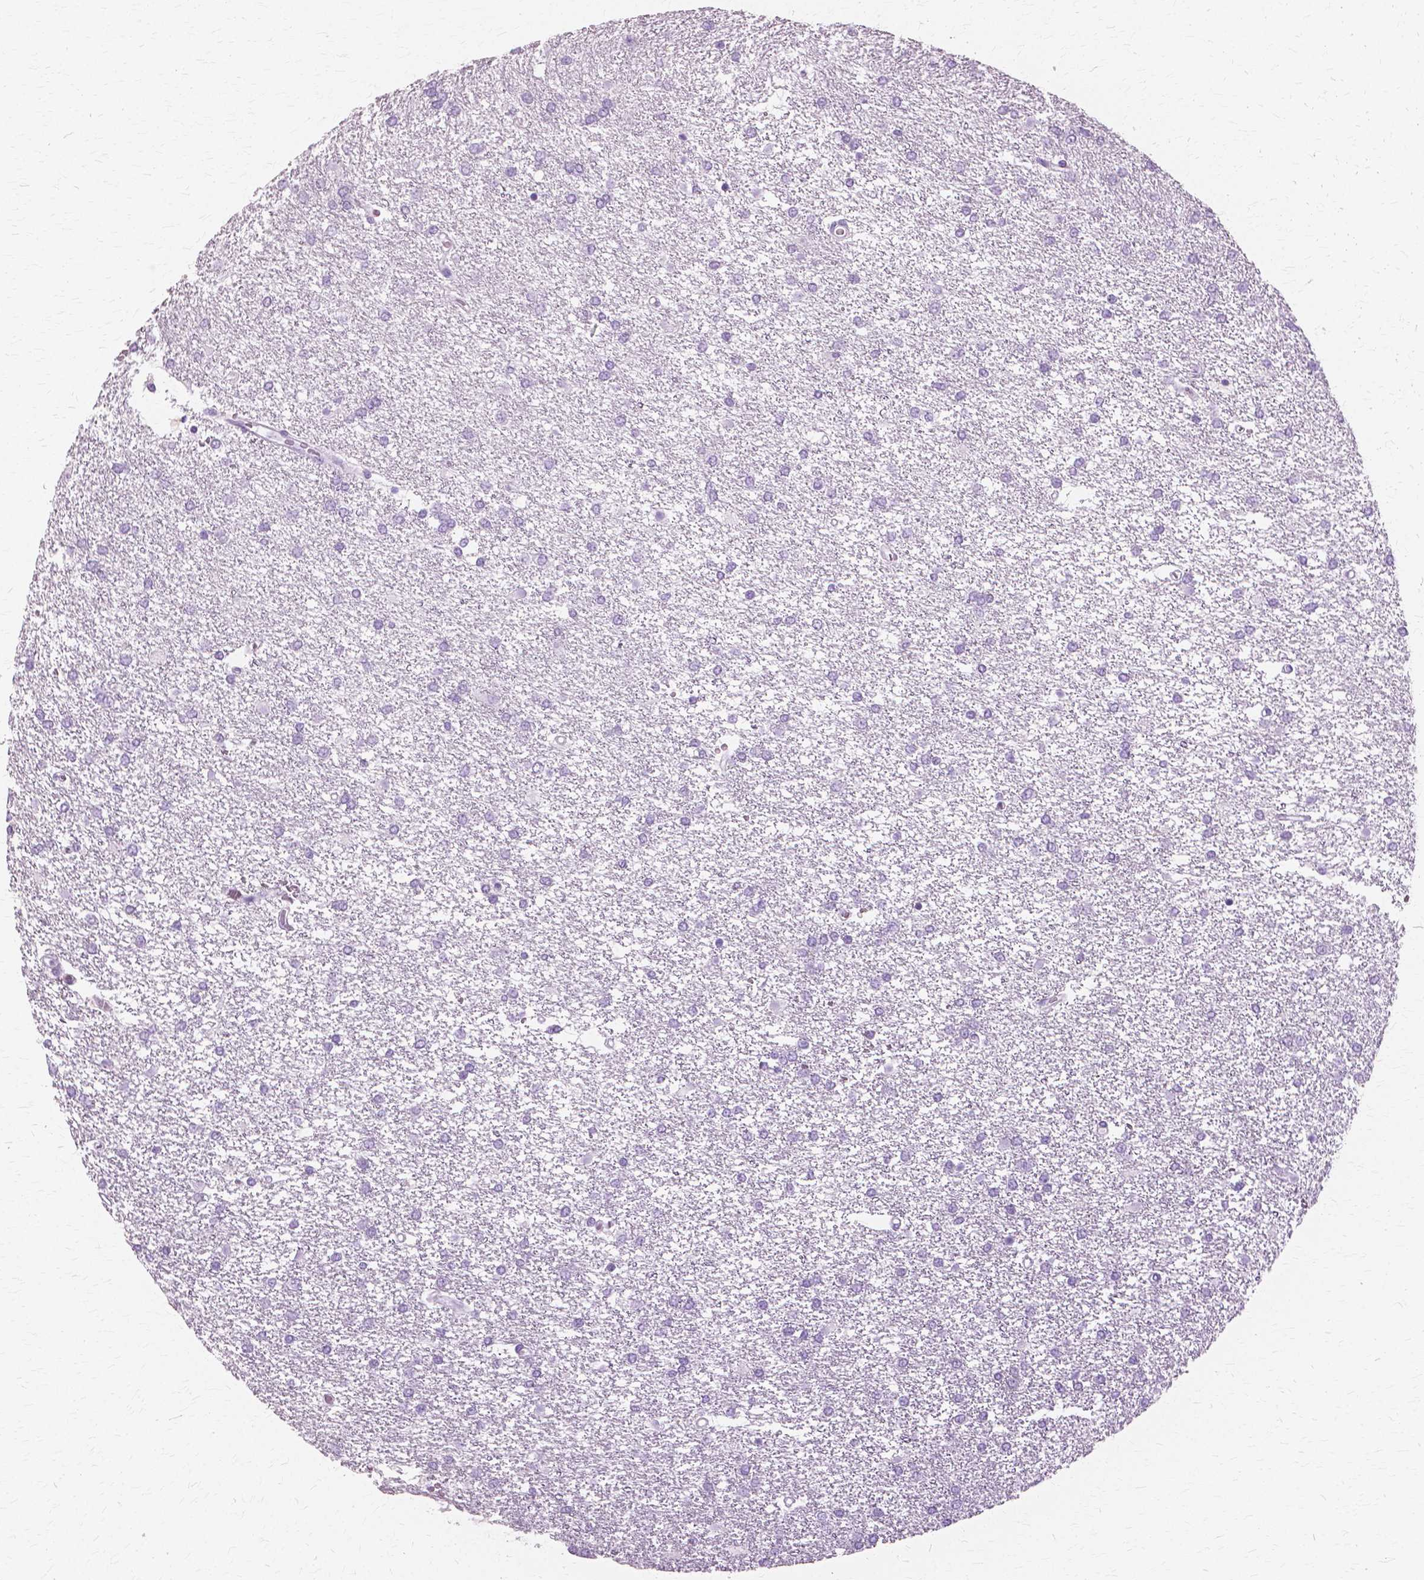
{"staining": {"intensity": "negative", "quantity": "none", "location": "none"}, "tissue": "glioma", "cell_type": "Tumor cells", "image_type": "cancer", "snomed": [{"axis": "morphology", "description": "Glioma, malignant, High grade"}, {"axis": "topography", "description": "Brain"}], "caption": "The histopathology image reveals no significant expression in tumor cells of high-grade glioma (malignant).", "gene": "SFTPD", "patient": {"sex": "female", "age": 61}}